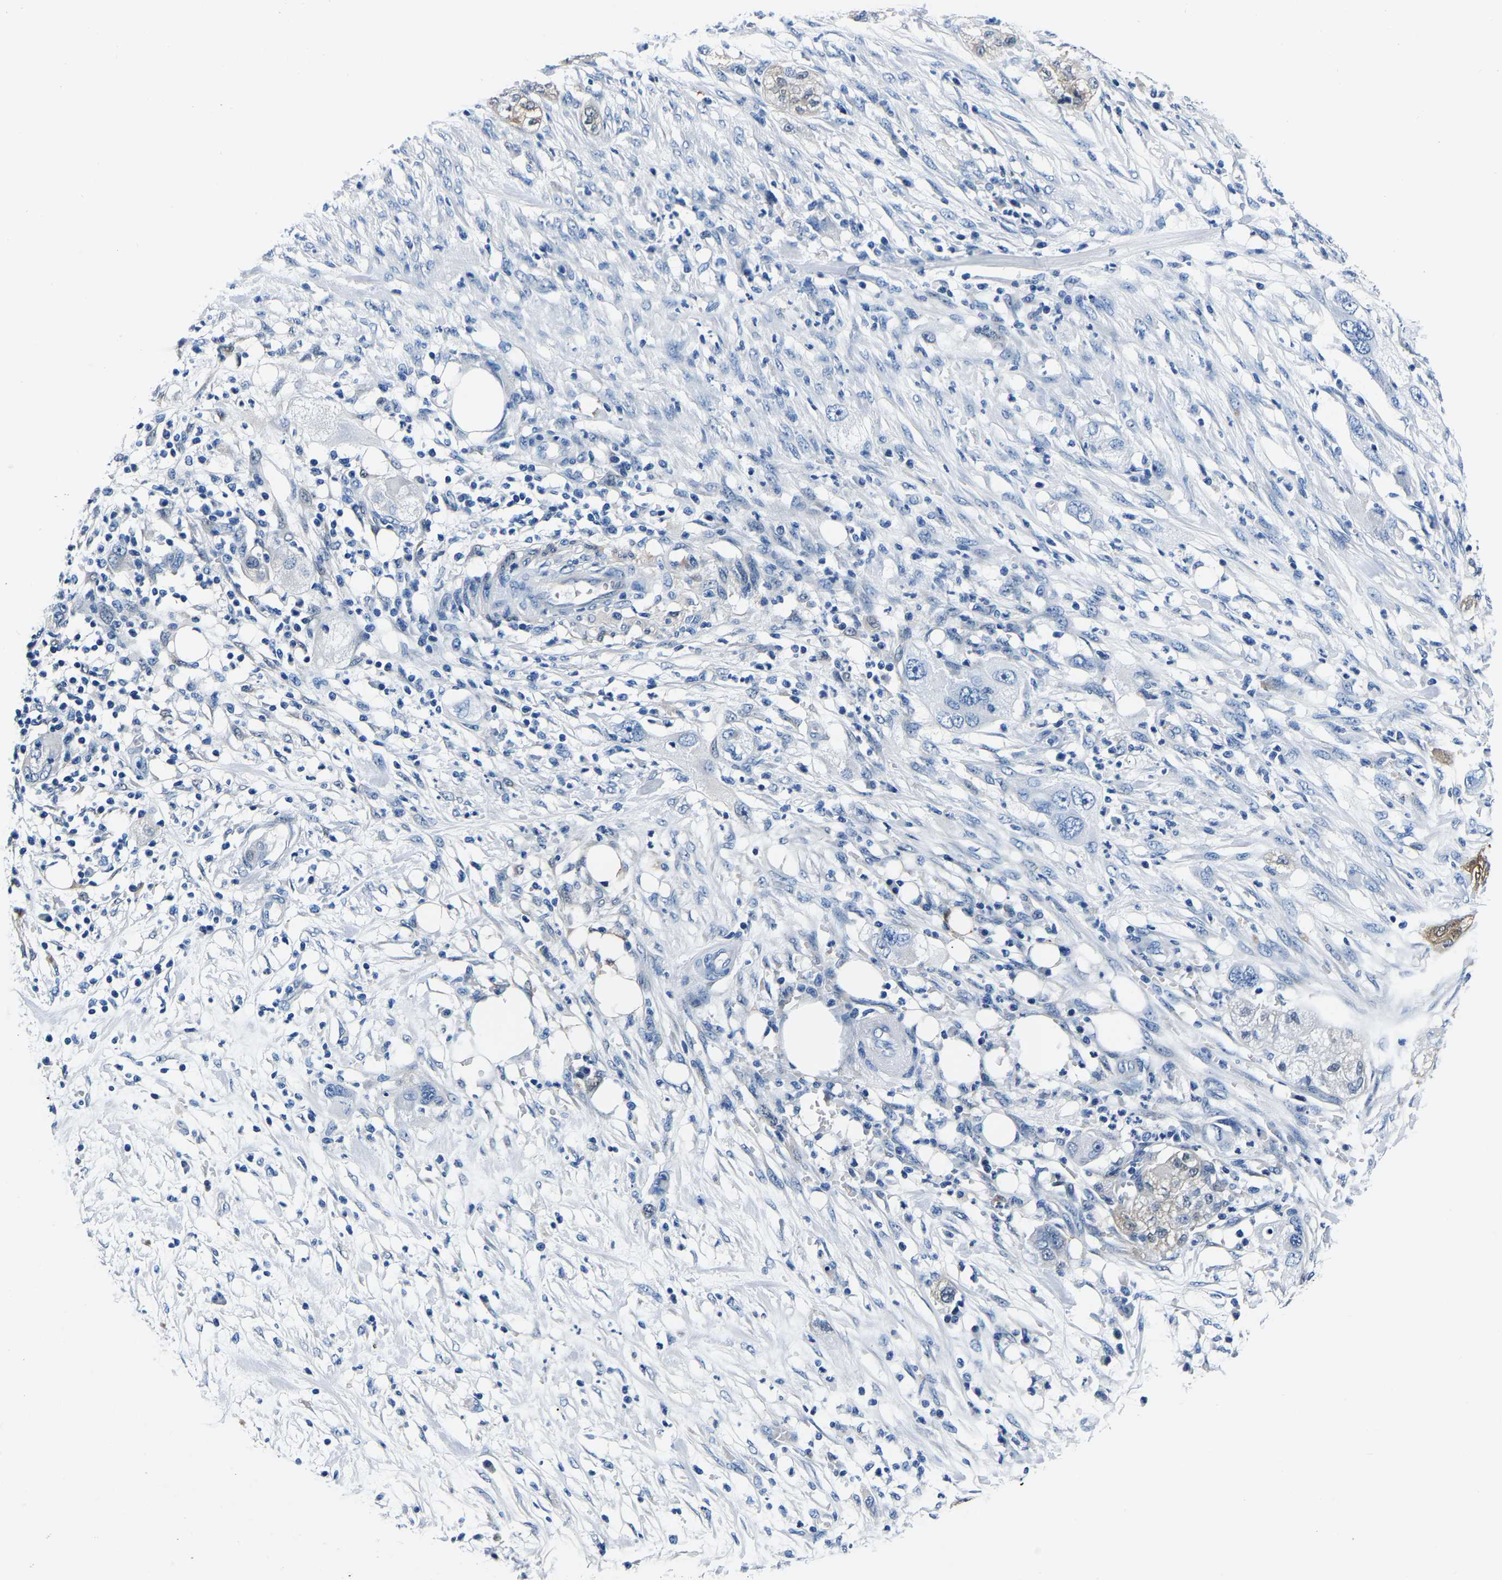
{"staining": {"intensity": "weak", "quantity": "<25%", "location": "cytoplasmic/membranous"}, "tissue": "pancreatic cancer", "cell_type": "Tumor cells", "image_type": "cancer", "snomed": [{"axis": "morphology", "description": "Adenocarcinoma, NOS"}, {"axis": "topography", "description": "Pancreas"}], "caption": "There is no significant expression in tumor cells of pancreatic cancer.", "gene": "ACO1", "patient": {"sex": "female", "age": 78}}